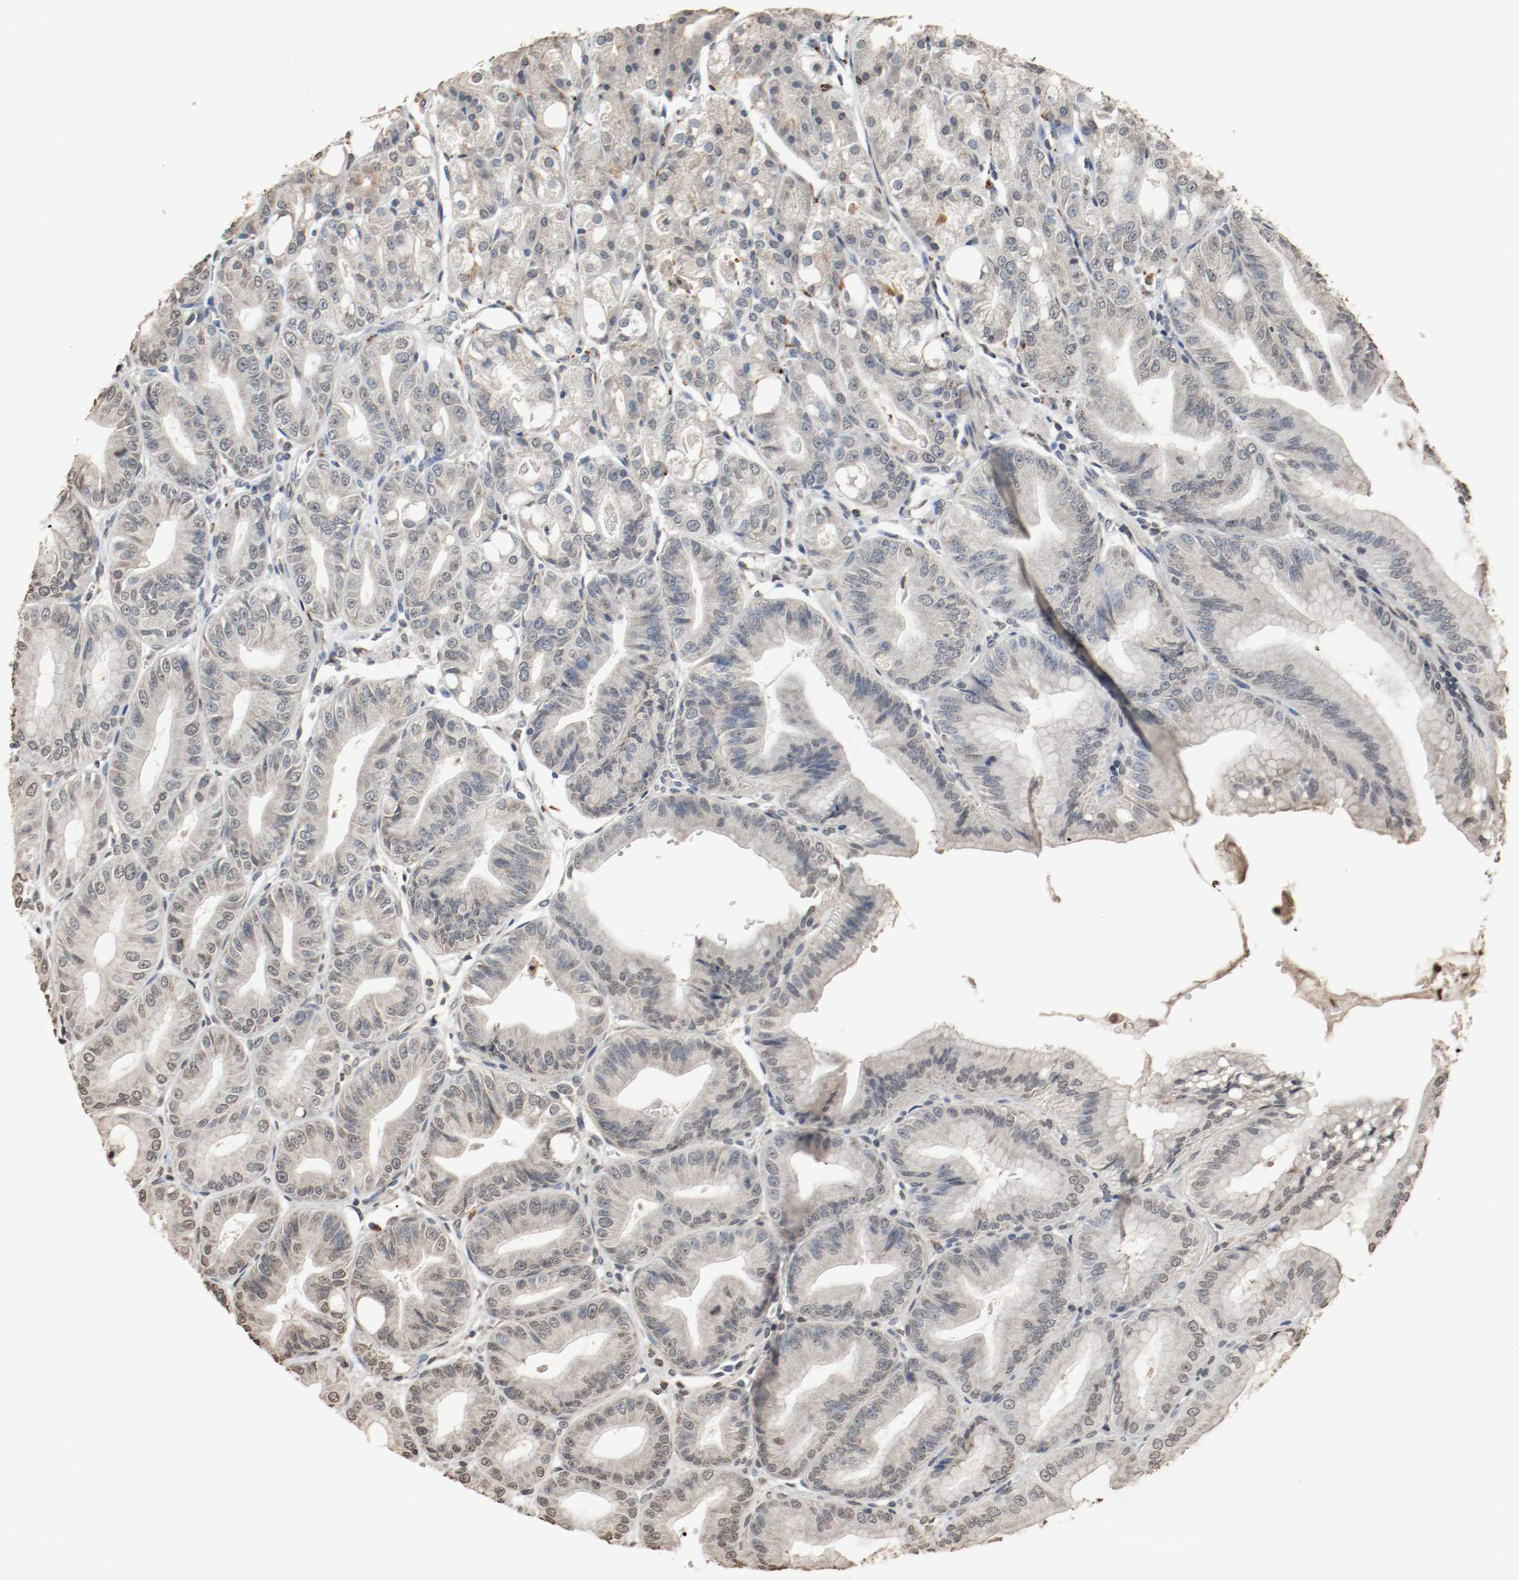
{"staining": {"intensity": "weak", "quantity": "<25%", "location": "cytoplasmic/membranous,nuclear"}, "tissue": "stomach", "cell_type": "Glandular cells", "image_type": "normal", "snomed": [{"axis": "morphology", "description": "Normal tissue, NOS"}, {"axis": "topography", "description": "Stomach, lower"}], "caption": "Immunohistochemistry (IHC) photomicrograph of unremarkable stomach stained for a protein (brown), which reveals no positivity in glandular cells. Nuclei are stained in blue.", "gene": "RTN4", "patient": {"sex": "male", "age": 71}}